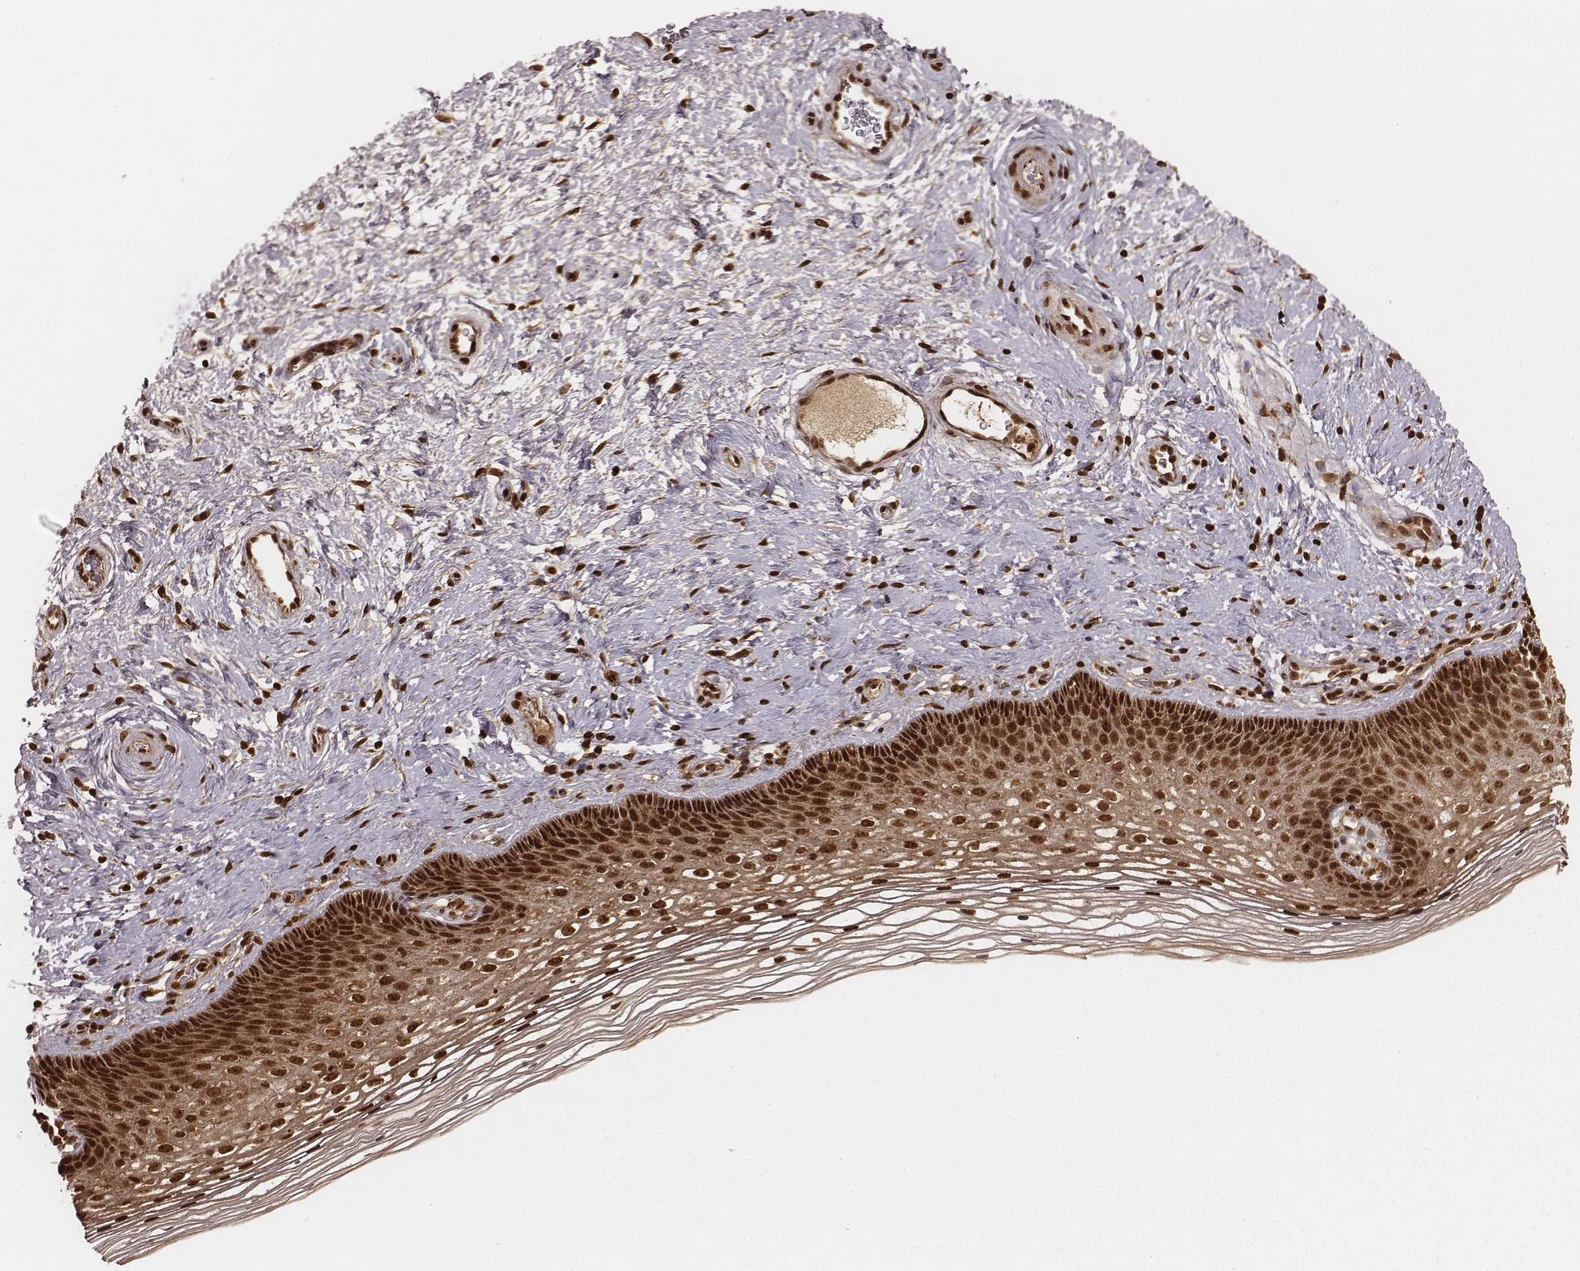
{"staining": {"intensity": "strong", "quantity": ">75%", "location": "cytoplasmic/membranous,nuclear"}, "tissue": "cervix", "cell_type": "Squamous epithelial cells", "image_type": "normal", "snomed": [{"axis": "morphology", "description": "Normal tissue, NOS"}, {"axis": "topography", "description": "Cervix"}], "caption": "Immunohistochemical staining of normal human cervix demonstrates strong cytoplasmic/membranous,nuclear protein expression in about >75% of squamous epithelial cells. The staining is performed using DAB (3,3'-diaminobenzidine) brown chromogen to label protein expression. The nuclei are counter-stained blue using hematoxylin.", "gene": "NFX1", "patient": {"sex": "female", "age": 34}}